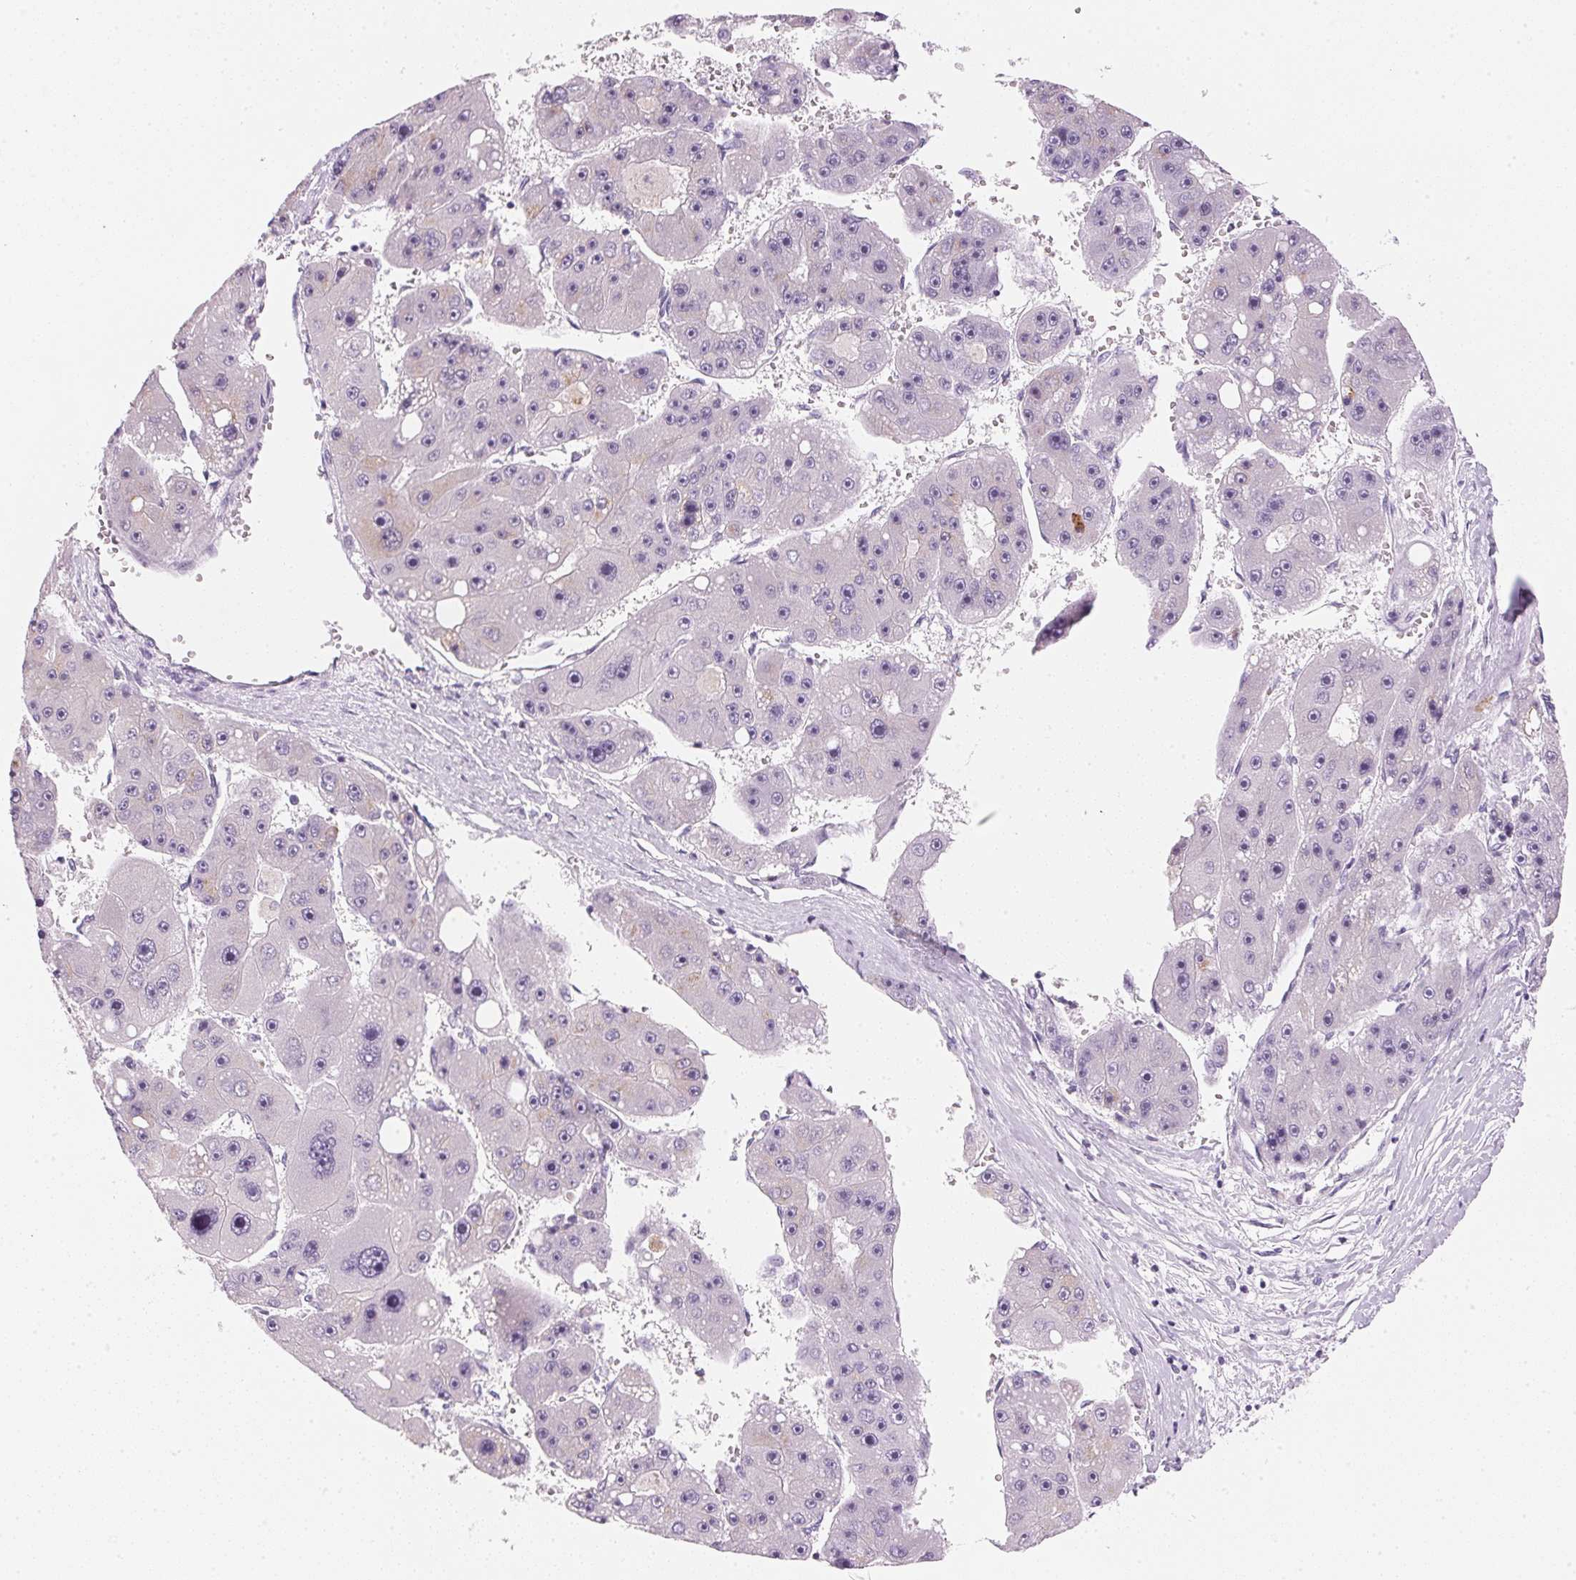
{"staining": {"intensity": "negative", "quantity": "none", "location": "none"}, "tissue": "liver cancer", "cell_type": "Tumor cells", "image_type": "cancer", "snomed": [{"axis": "morphology", "description": "Carcinoma, Hepatocellular, NOS"}, {"axis": "topography", "description": "Liver"}], "caption": "Tumor cells are negative for protein expression in human liver hepatocellular carcinoma.", "gene": "IGFBP1", "patient": {"sex": "female", "age": 61}}